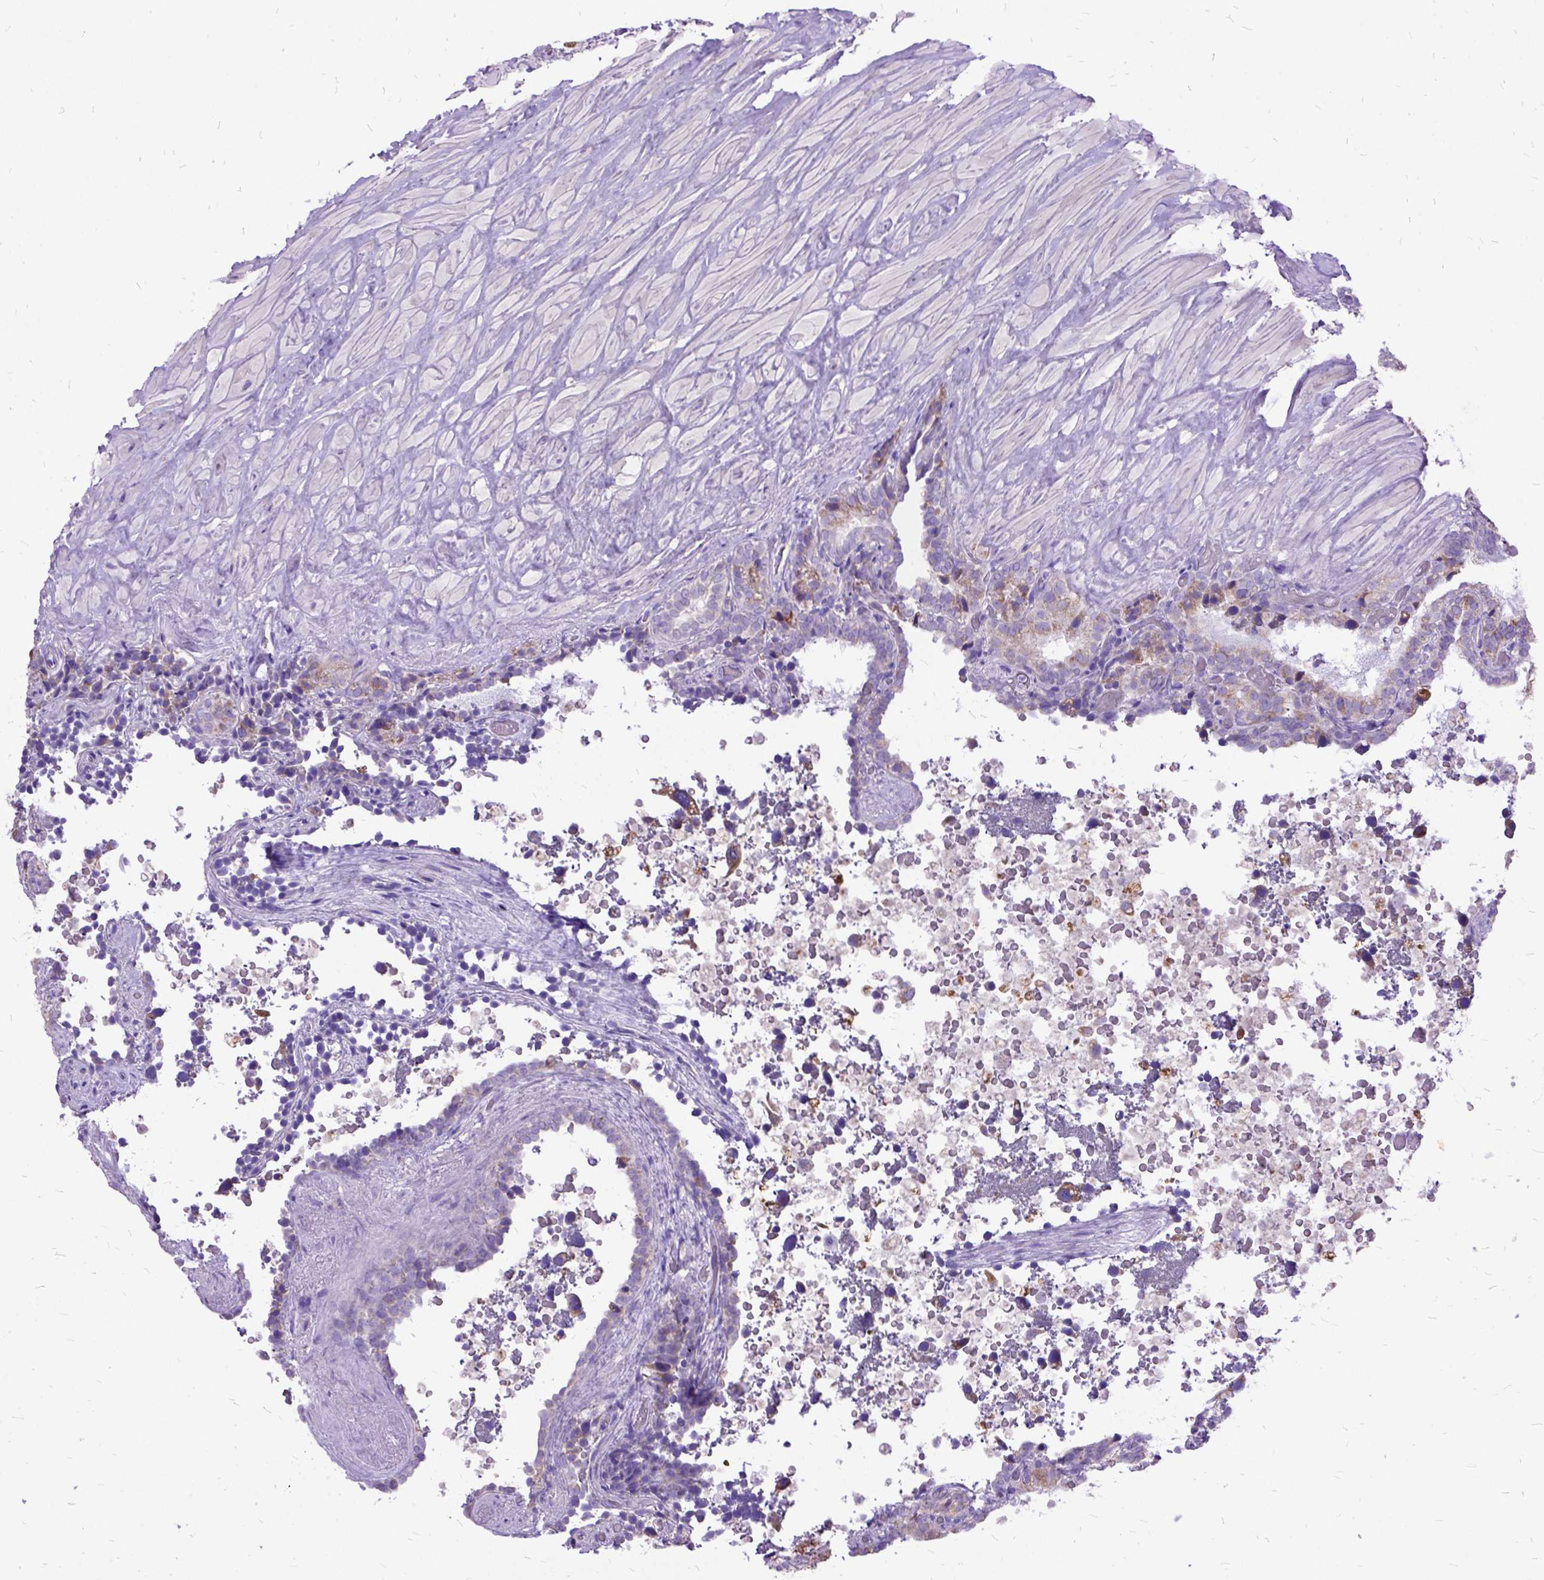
{"staining": {"intensity": "negative", "quantity": "none", "location": "none"}, "tissue": "seminal vesicle", "cell_type": "Glandular cells", "image_type": "normal", "snomed": [{"axis": "morphology", "description": "Normal tissue, NOS"}, {"axis": "topography", "description": "Seminal veicle"}], "caption": "Glandular cells show no significant protein positivity in unremarkable seminal vesicle. (Brightfield microscopy of DAB immunohistochemistry at high magnification).", "gene": "CTAG2", "patient": {"sex": "male", "age": 60}}